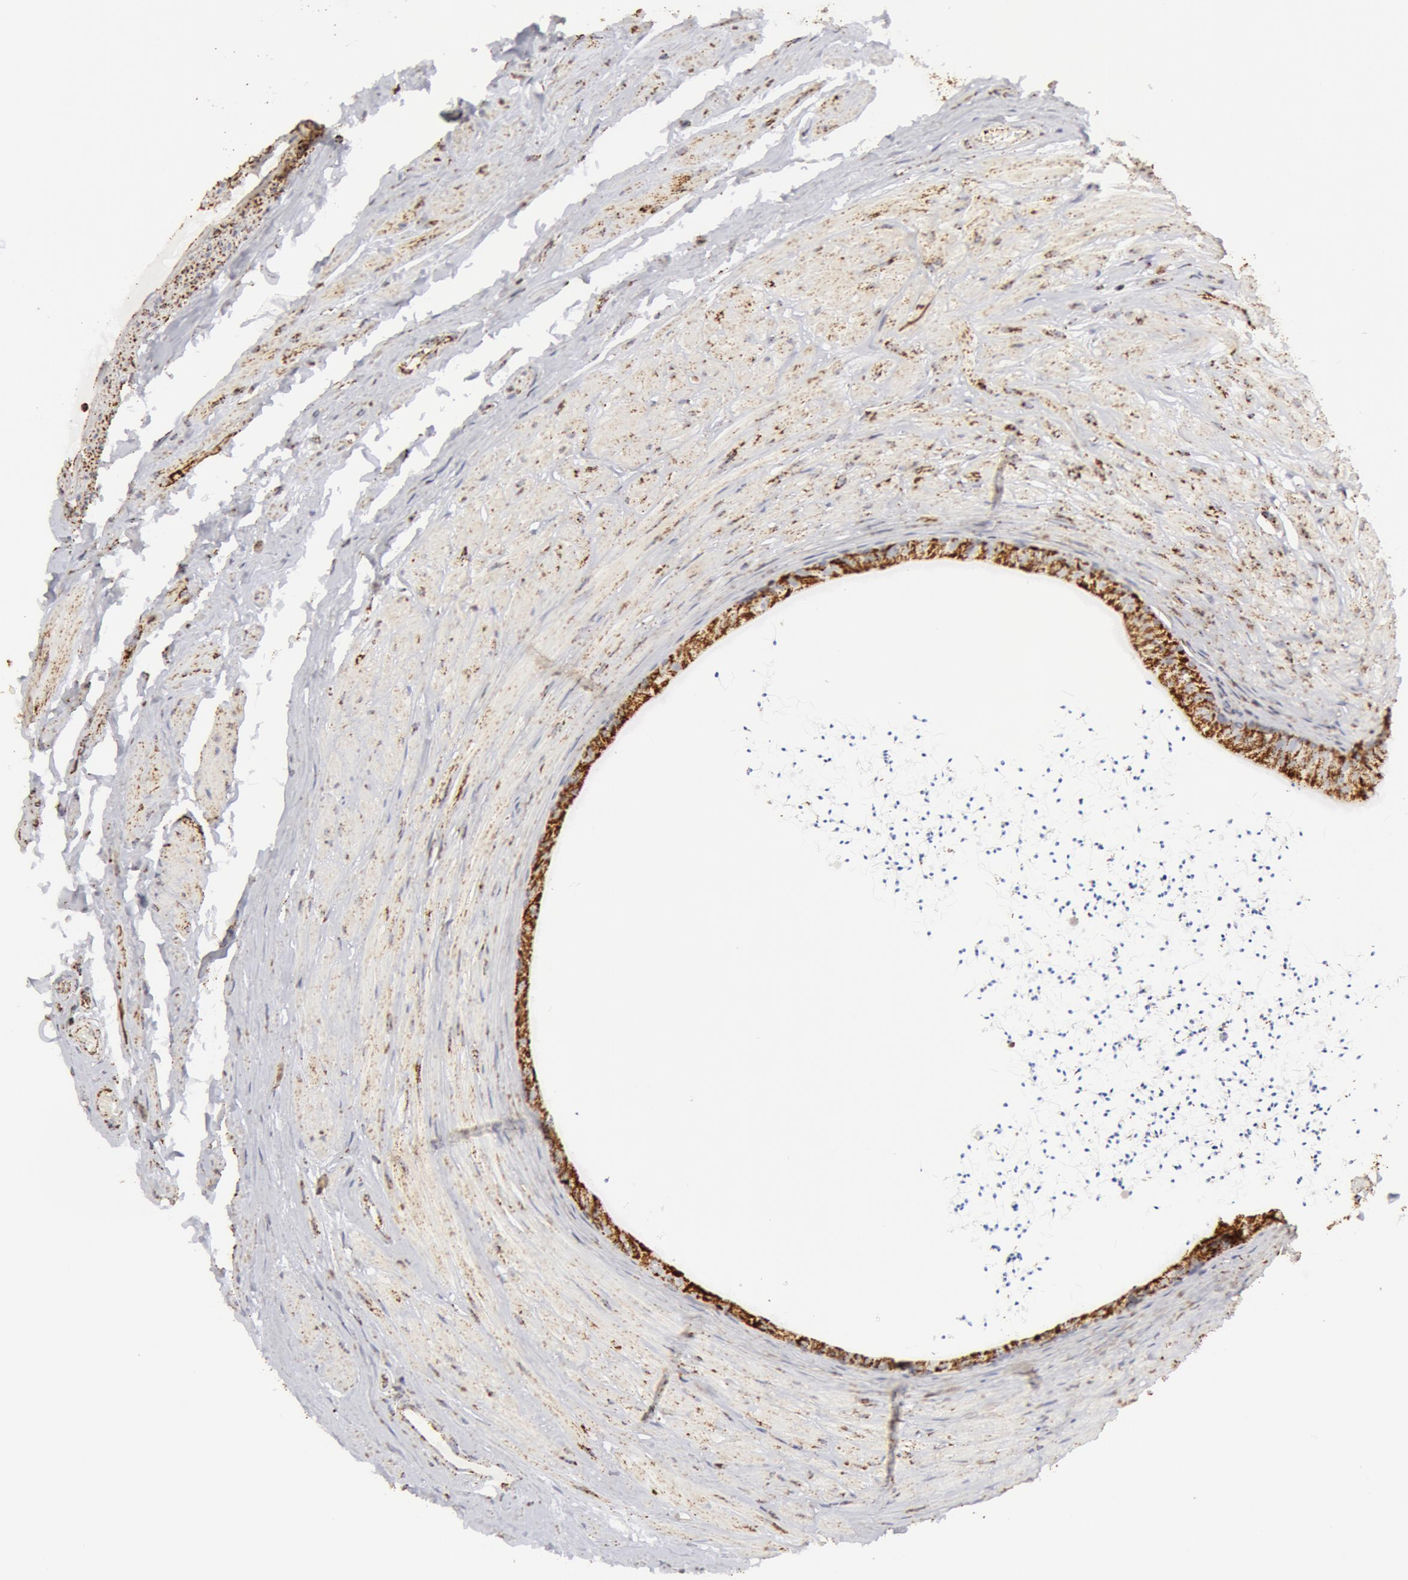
{"staining": {"intensity": "strong", "quantity": ">75%", "location": "cytoplasmic/membranous"}, "tissue": "epididymis", "cell_type": "Glandular cells", "image_type": "normal", "snomed": [{"axis": "morphology", "description": "Normal tissue, NOS"}, {"axis": "topography", "description": "Epididymis"}], "caption": "Human epididymis stained with a brown dye demonstrates strong cytoplasmic/membranous positive staining in about >75% of glandular cells.", "gene": "ATP5F1B", "patient": {"sex": "male", "age": 77}}